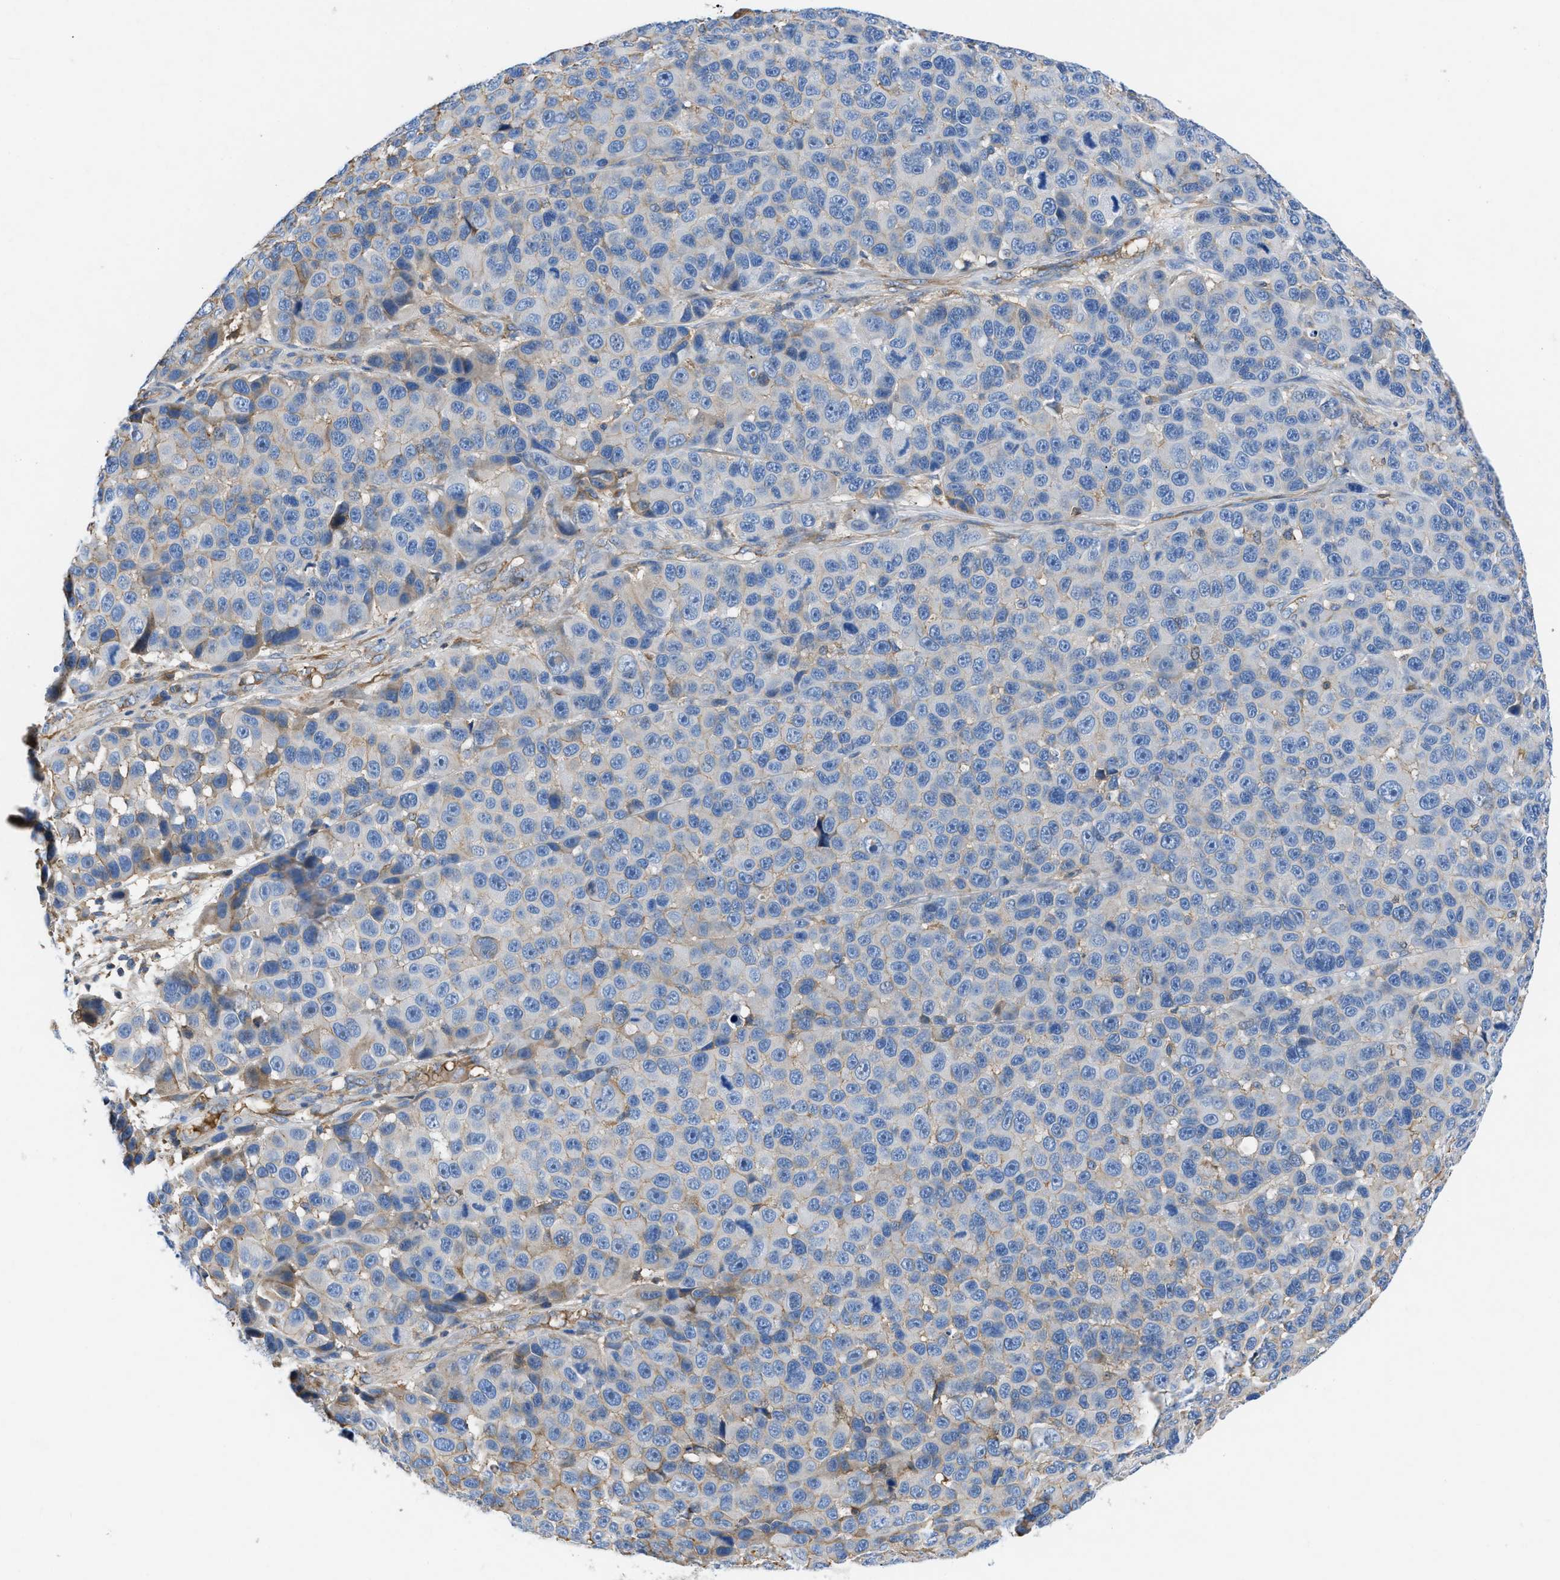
{"staining": {"intensity": "negative", "quantity": "none", "location": "none"}, "tissue": "melanoma", "cell_type": "Tumor cells", "image_type": "cancer", "snomed": [{"axis": "morphology", "description": "Malignant melanoma, NOS"}, {"axis": "topography", "description": "Skin"}], "caption": "A histopathology image of human melanoma is negative for staining in tumor cells.", "gene": "ATP6V0D1", "patient": {"sex": "male", "age": 53}}